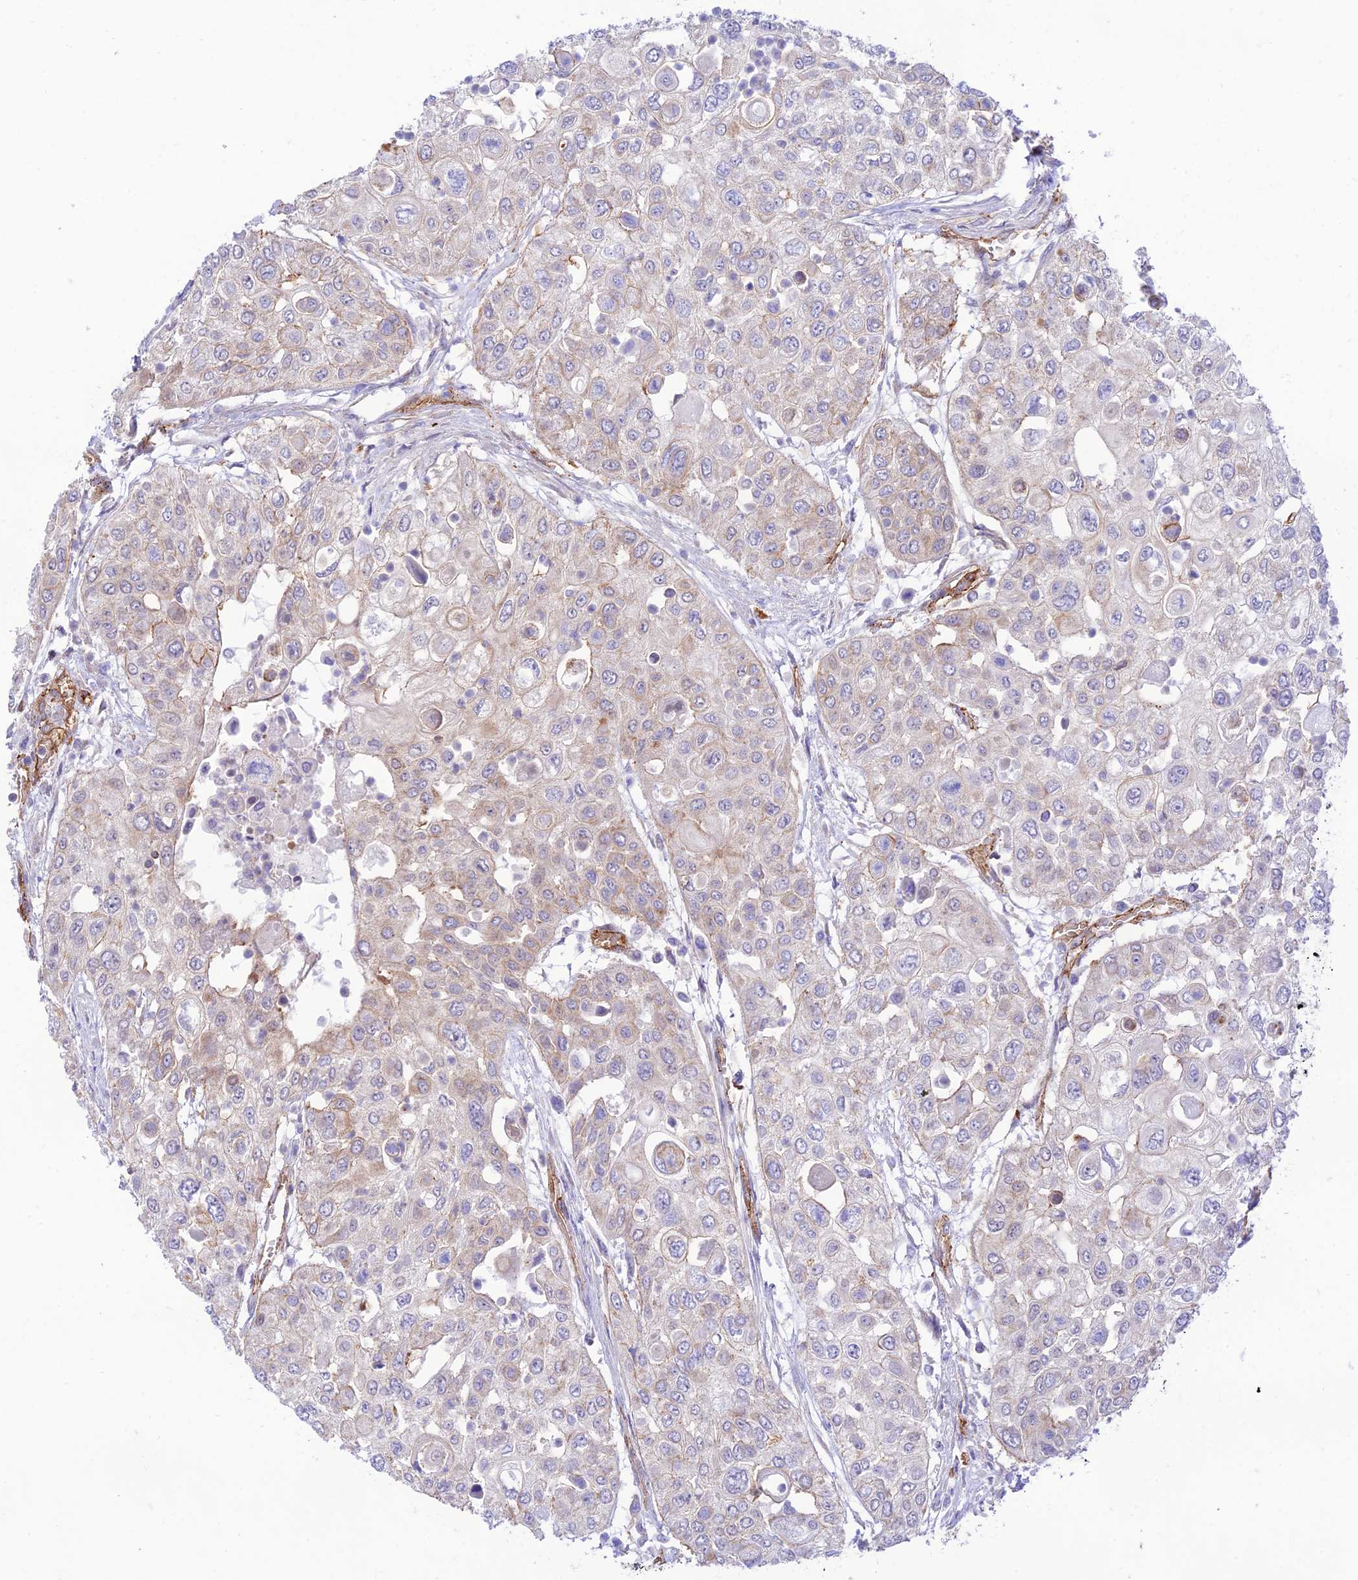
{"staining": {"intensity": "weak", "quantity": "<25%", "location": "cytoplasmic/membranous"}, "tissue": "urothelial cancer", "cell_type": "Tumor cells", "image_type": "cancer", "snomed": [{"axis": "morphology", "description": "Urothelial carcinoma, High grade"}, {"axis": "topography", "description": "Urinary bladder"}], "caption": "Tumor cells are negative for brown protein staining in urothelial cancer. (Stains: DAB (3,3'-diaminobenzidine) IHC with hematoxylin counter stain, Microscopy: brightfield microscopy at high magnification).", "gene": "YPEL5", "patient": {"sex": "female", "age": 79}}